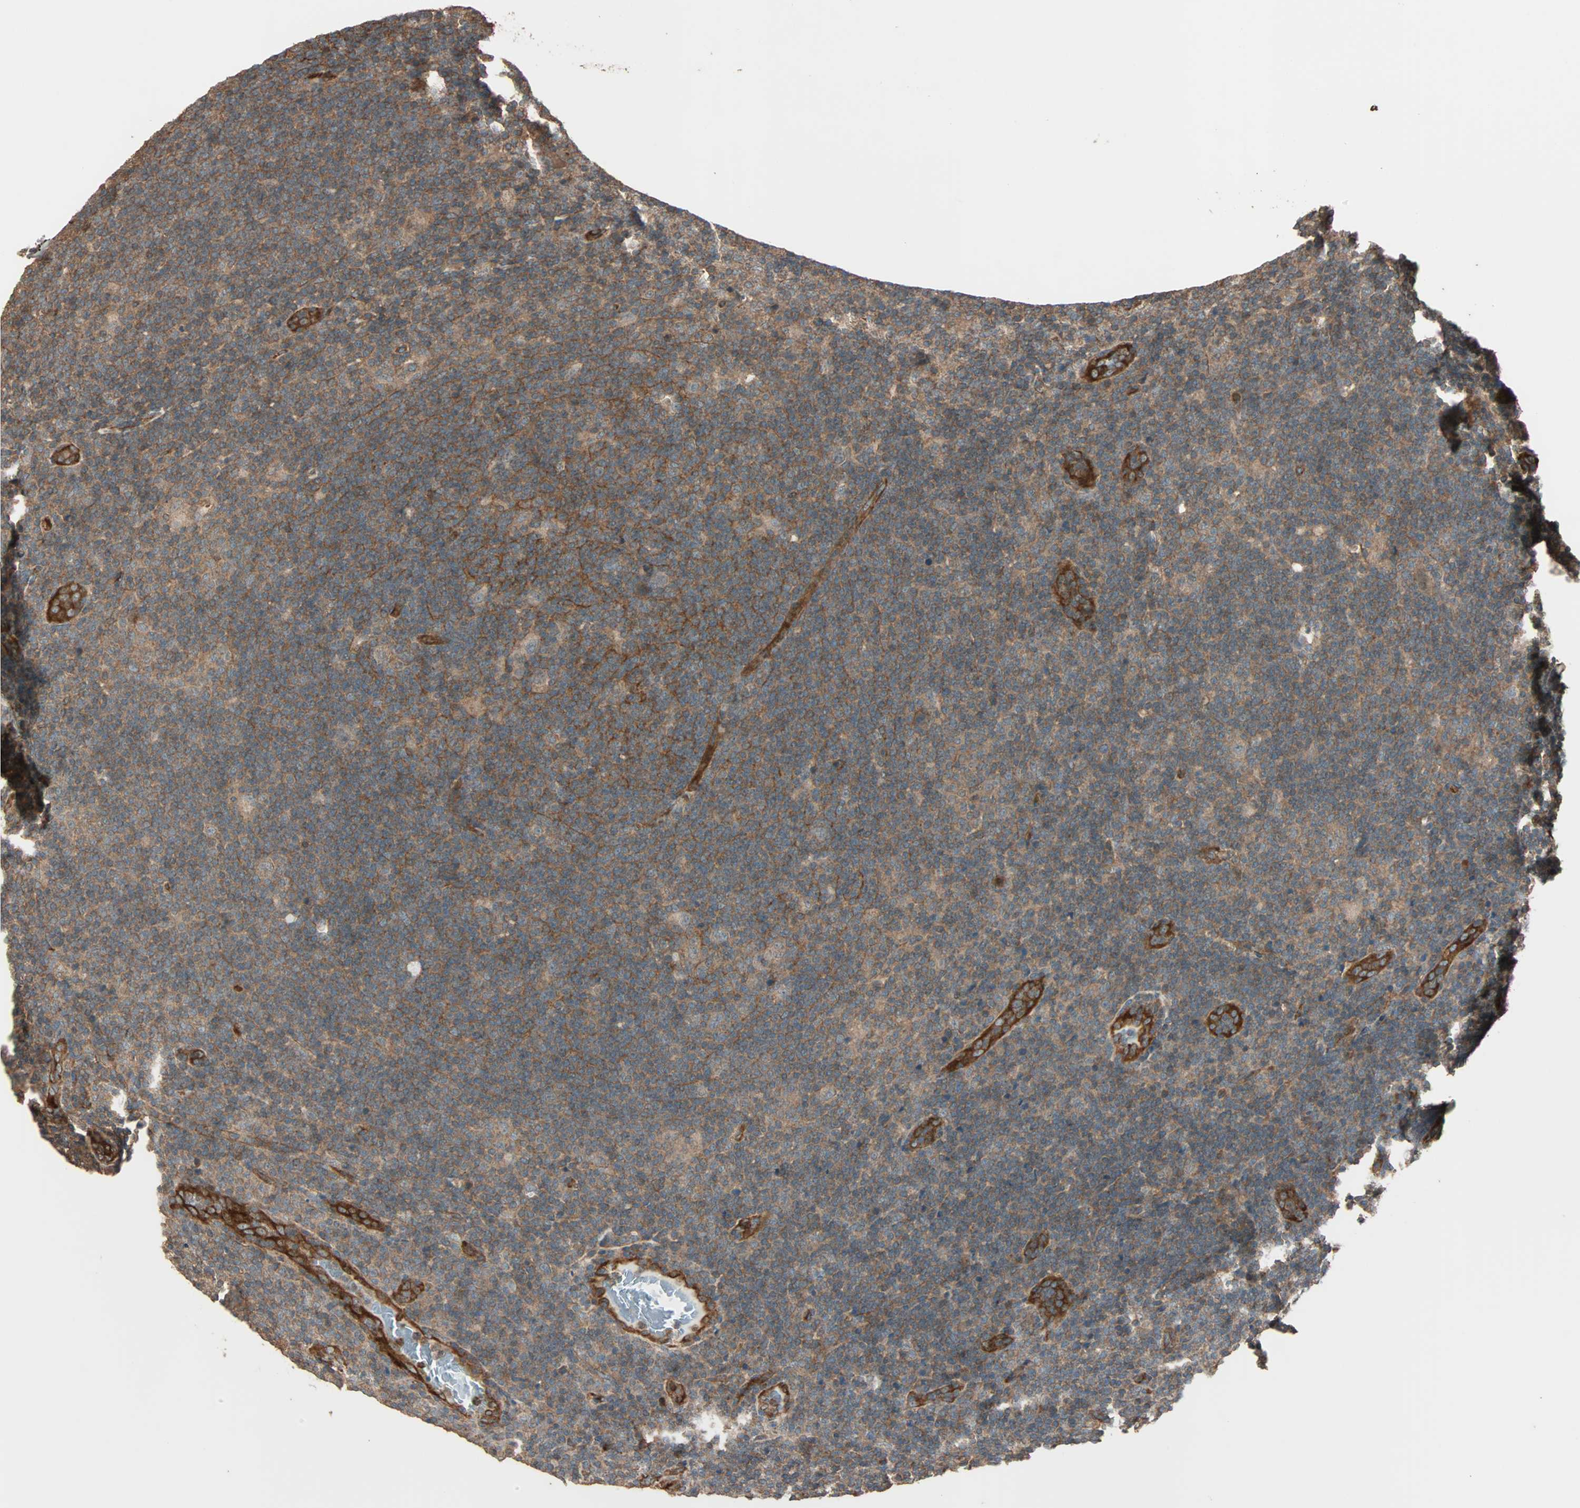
{"staining": {"intensity": "strong", "quantity": ">75%", "location": "cytoplasmic/membranous"}, "tissue": "lymphoma", "cell_type": "Tumor cells", "image_type": "cancer", "snomed": [{"axis": "morphology", "description": "Hodgkin's disease, NOS"}, {"axis": "topography", "description": "Lymph node"}], "caption": "Protein expression analysis of lymphoma exhibits strong cytoplasmic/membranous expression in approximately >75% of tumor cells.", "gene": "GCK", "patient": {"sex": "female", "age": 57}}